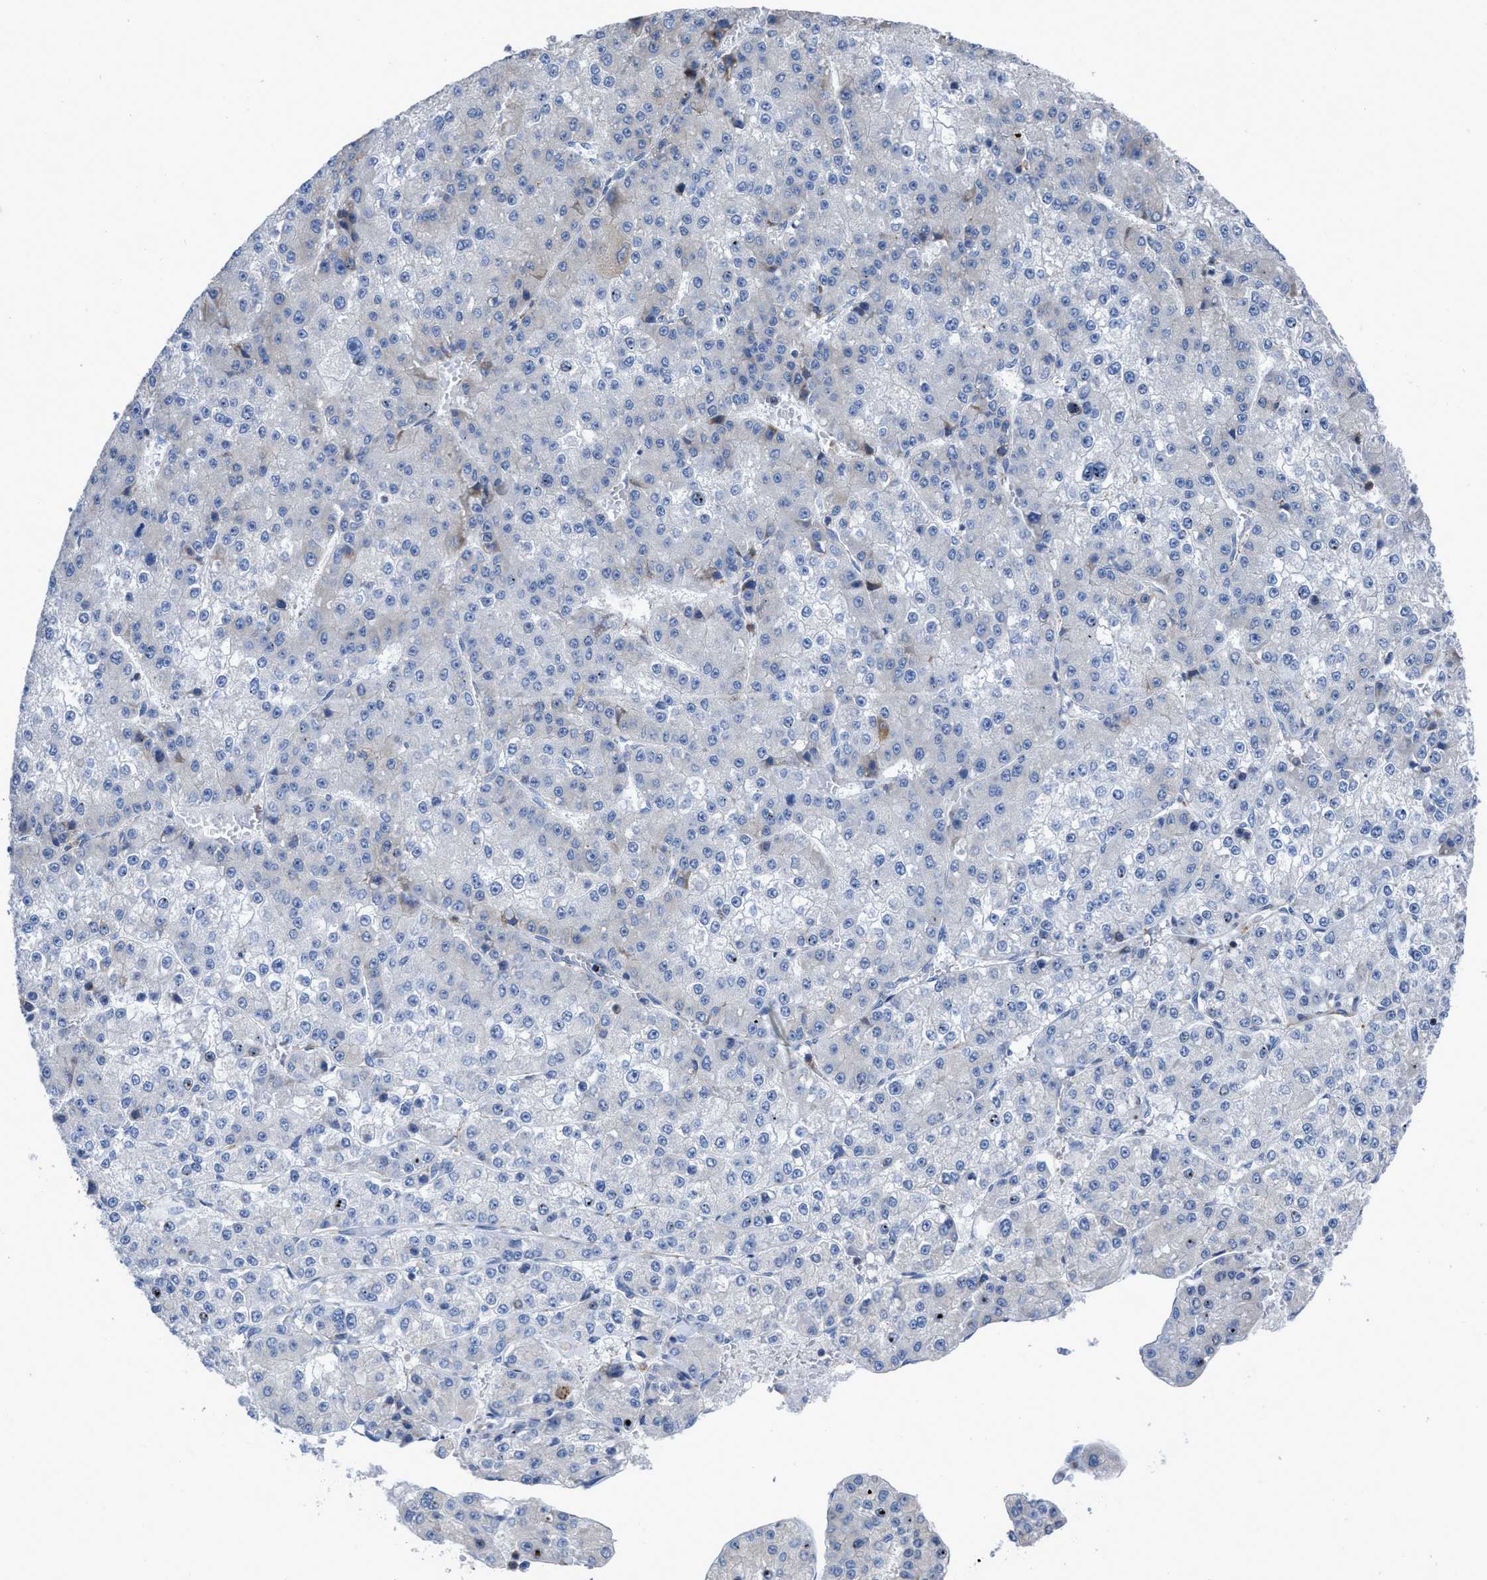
{"staining": {"intensity": "negative", "quantity": "none", "location": "none"}, "tissue": "liver cancer", "cell_type": "Tumor cells", "image_type": "cancer", "snomed": [{"axis": "morphology", "description": "Carcinoma, Hepatocellular, NOS"}, {"axis": "topography", "description": "Liver"}], "caption": "Tumor cells show no significant protein positivity in hepatocellular carcinoma (liver). Nuclei are stained in blue.", "gene": "PRMT2", "patient": {"sex": "female", "age": 73}}